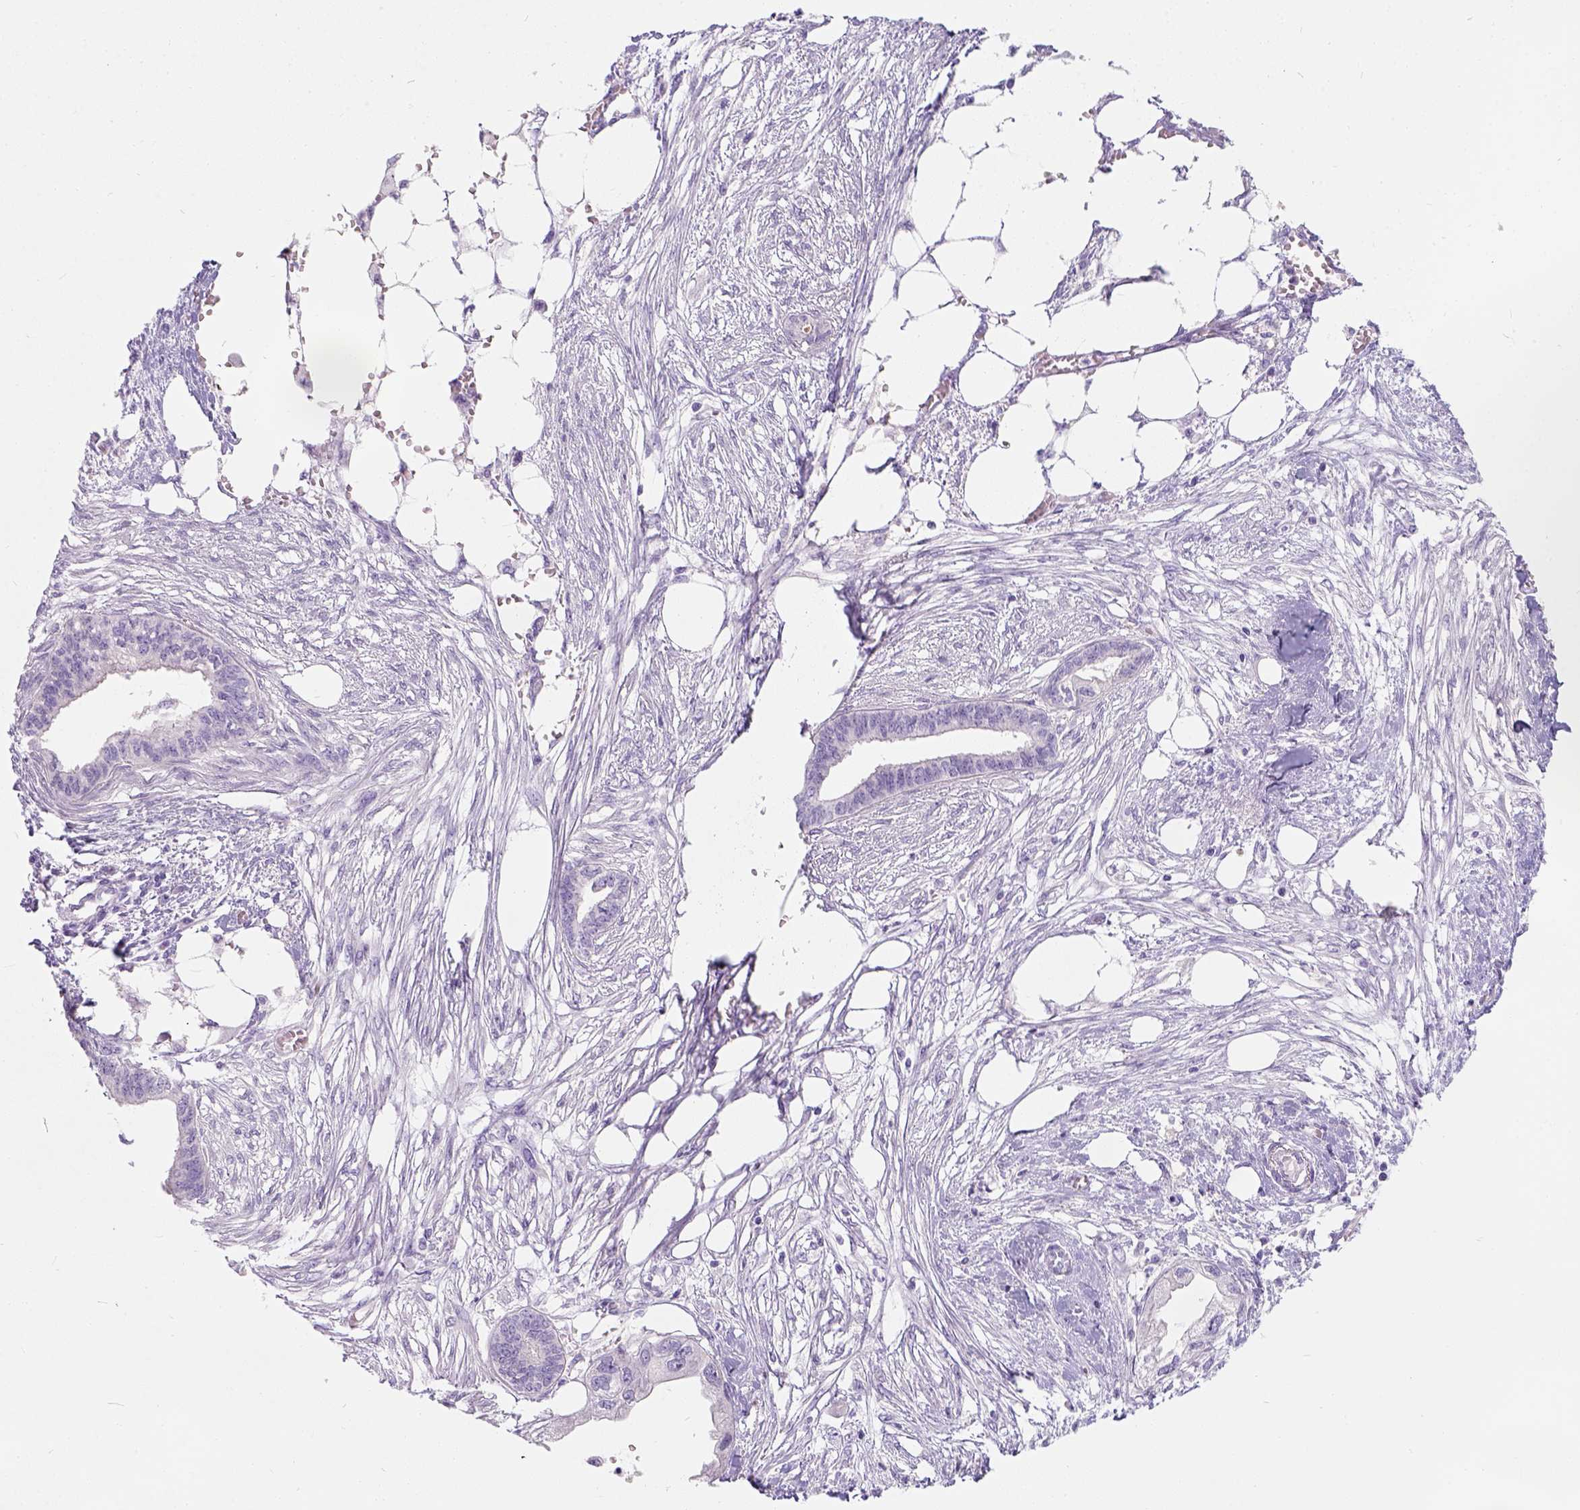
{"staining": {"intensity": "negative", "quantity": "none", "location": "none"}, "tissue": "endometrial cancer", "cell_type": "Tumor cells", "image_type": "cancer", "snomed": [{"axis": "morphology", "description": "Adenocarcinoma, NOS"}, {"axis": "morphology", "description": "Adenocarcinoma, metastatic, NOS"}, {"axis": "topography", "description": "Adipose tissue"}, {"axis": "topography", "description": "Endometrium"}], "caption": "A high-resolution photomicrograph shows IHC staining of endometrial cancer (metastatic adenocarcinoma), which demonstrates no significant expression in tumor cells. The staining is performed using DAB brown chromogen with nuclei counter-stained in using hematoxylin.", "gene": "C20orf144", "patient": {"sex": "female", "age": 67}}